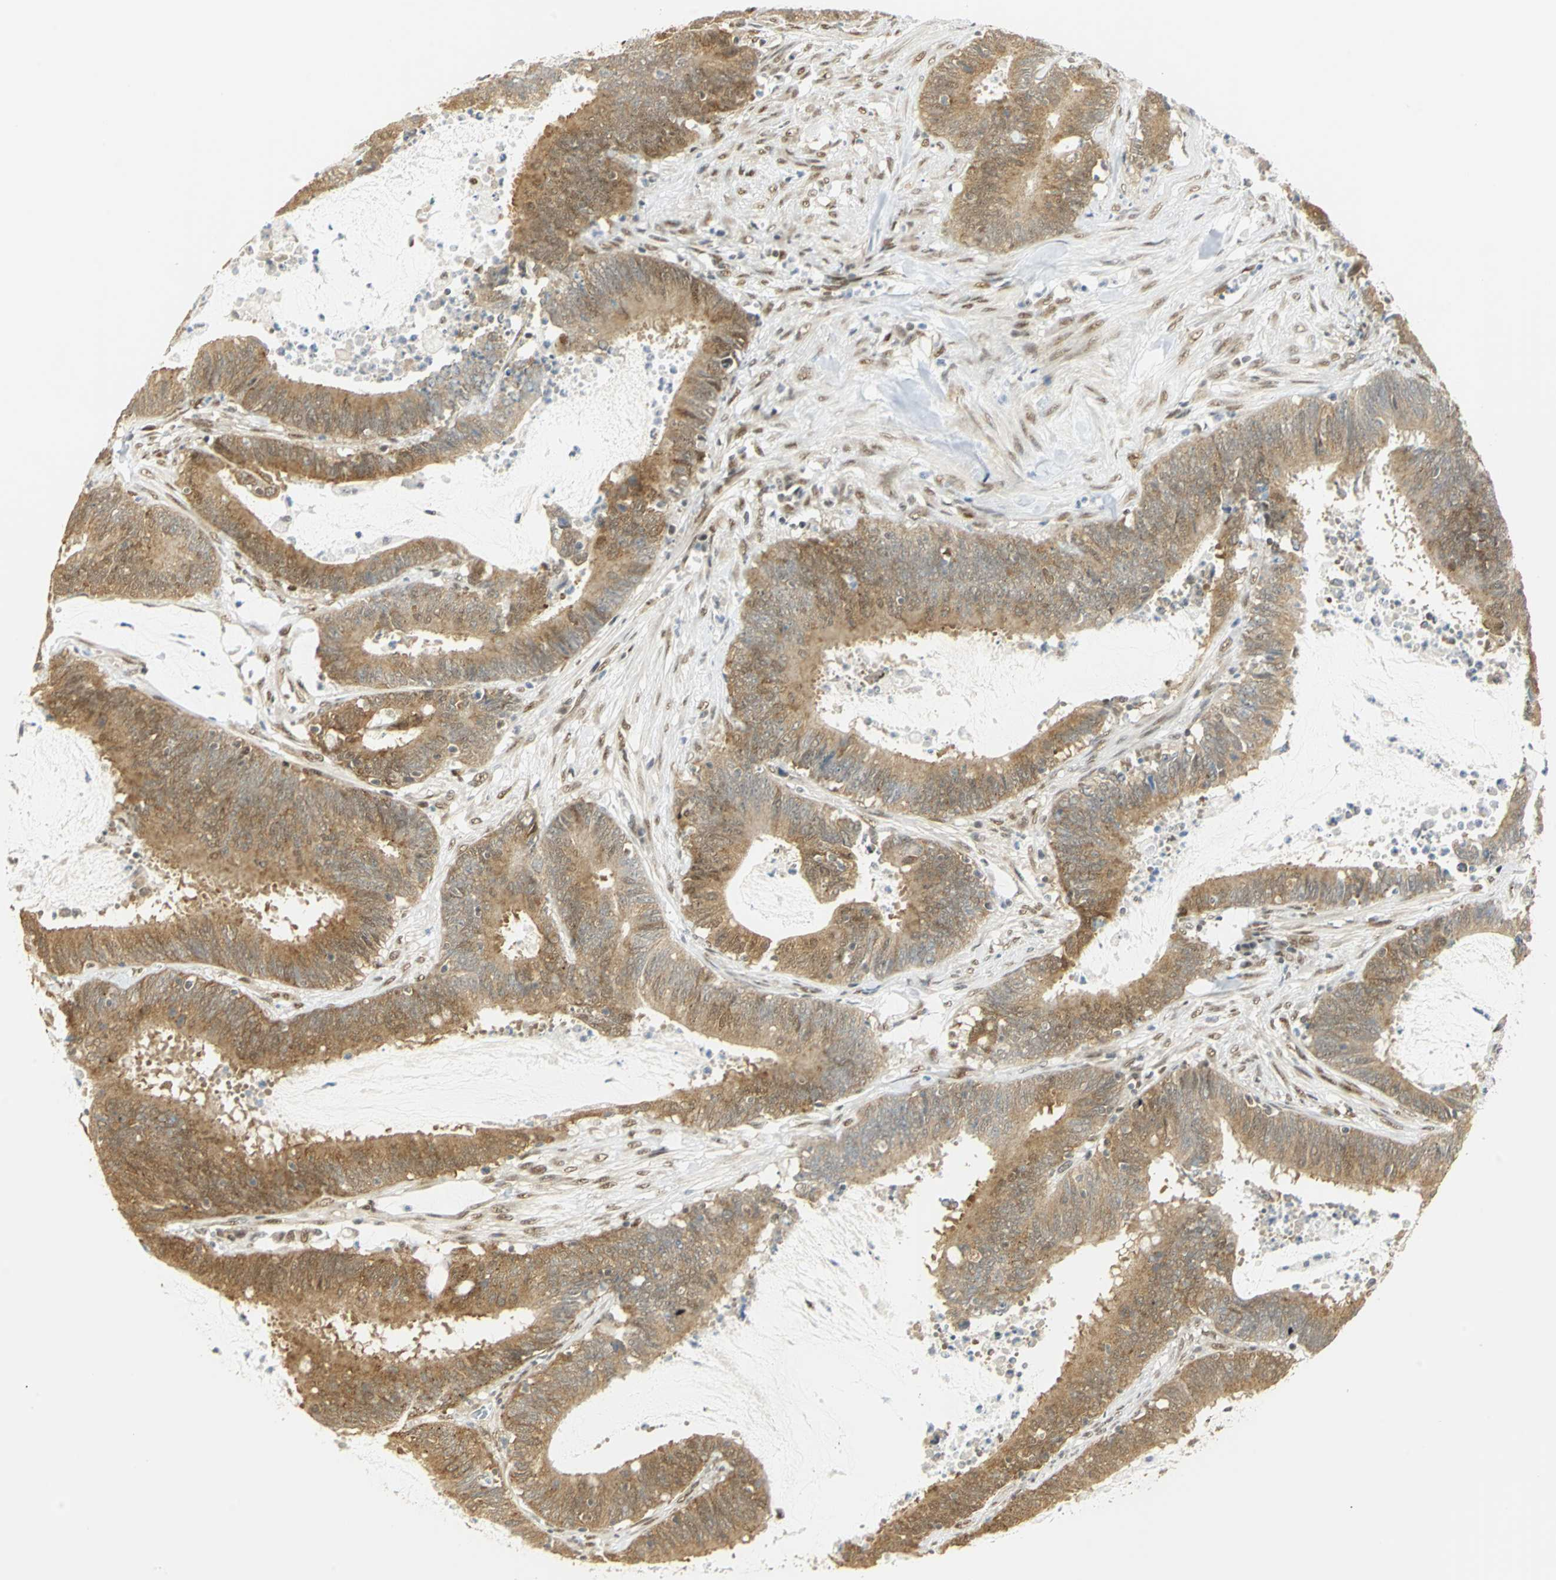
{"staining": {"intensity": "moderate", "quantity": ">75%", "location": "cytoplasmic/membranous"}, "tissue": "colorectal cancer", "cell_type": "Tumor cells", "image_type": "cancer", "snomed": [{"axis": "morphology", "description": "Adenocarcinoma, NOS"}, {"axis": "topography", "description": "Rectum"}], "caption": "Tumor cells display moderate cytoplasmic/membranous staining in approximately >75% of cells in colorectal adenocarcinoma. The staining was performed using DAB (3,3'-diaminobenzidine), with brown indicating positive protein expression. Nuclei are stained blue with hematoxylin.", "gene": "DDX5", "patient": {"sex": "female", "age": 66}}